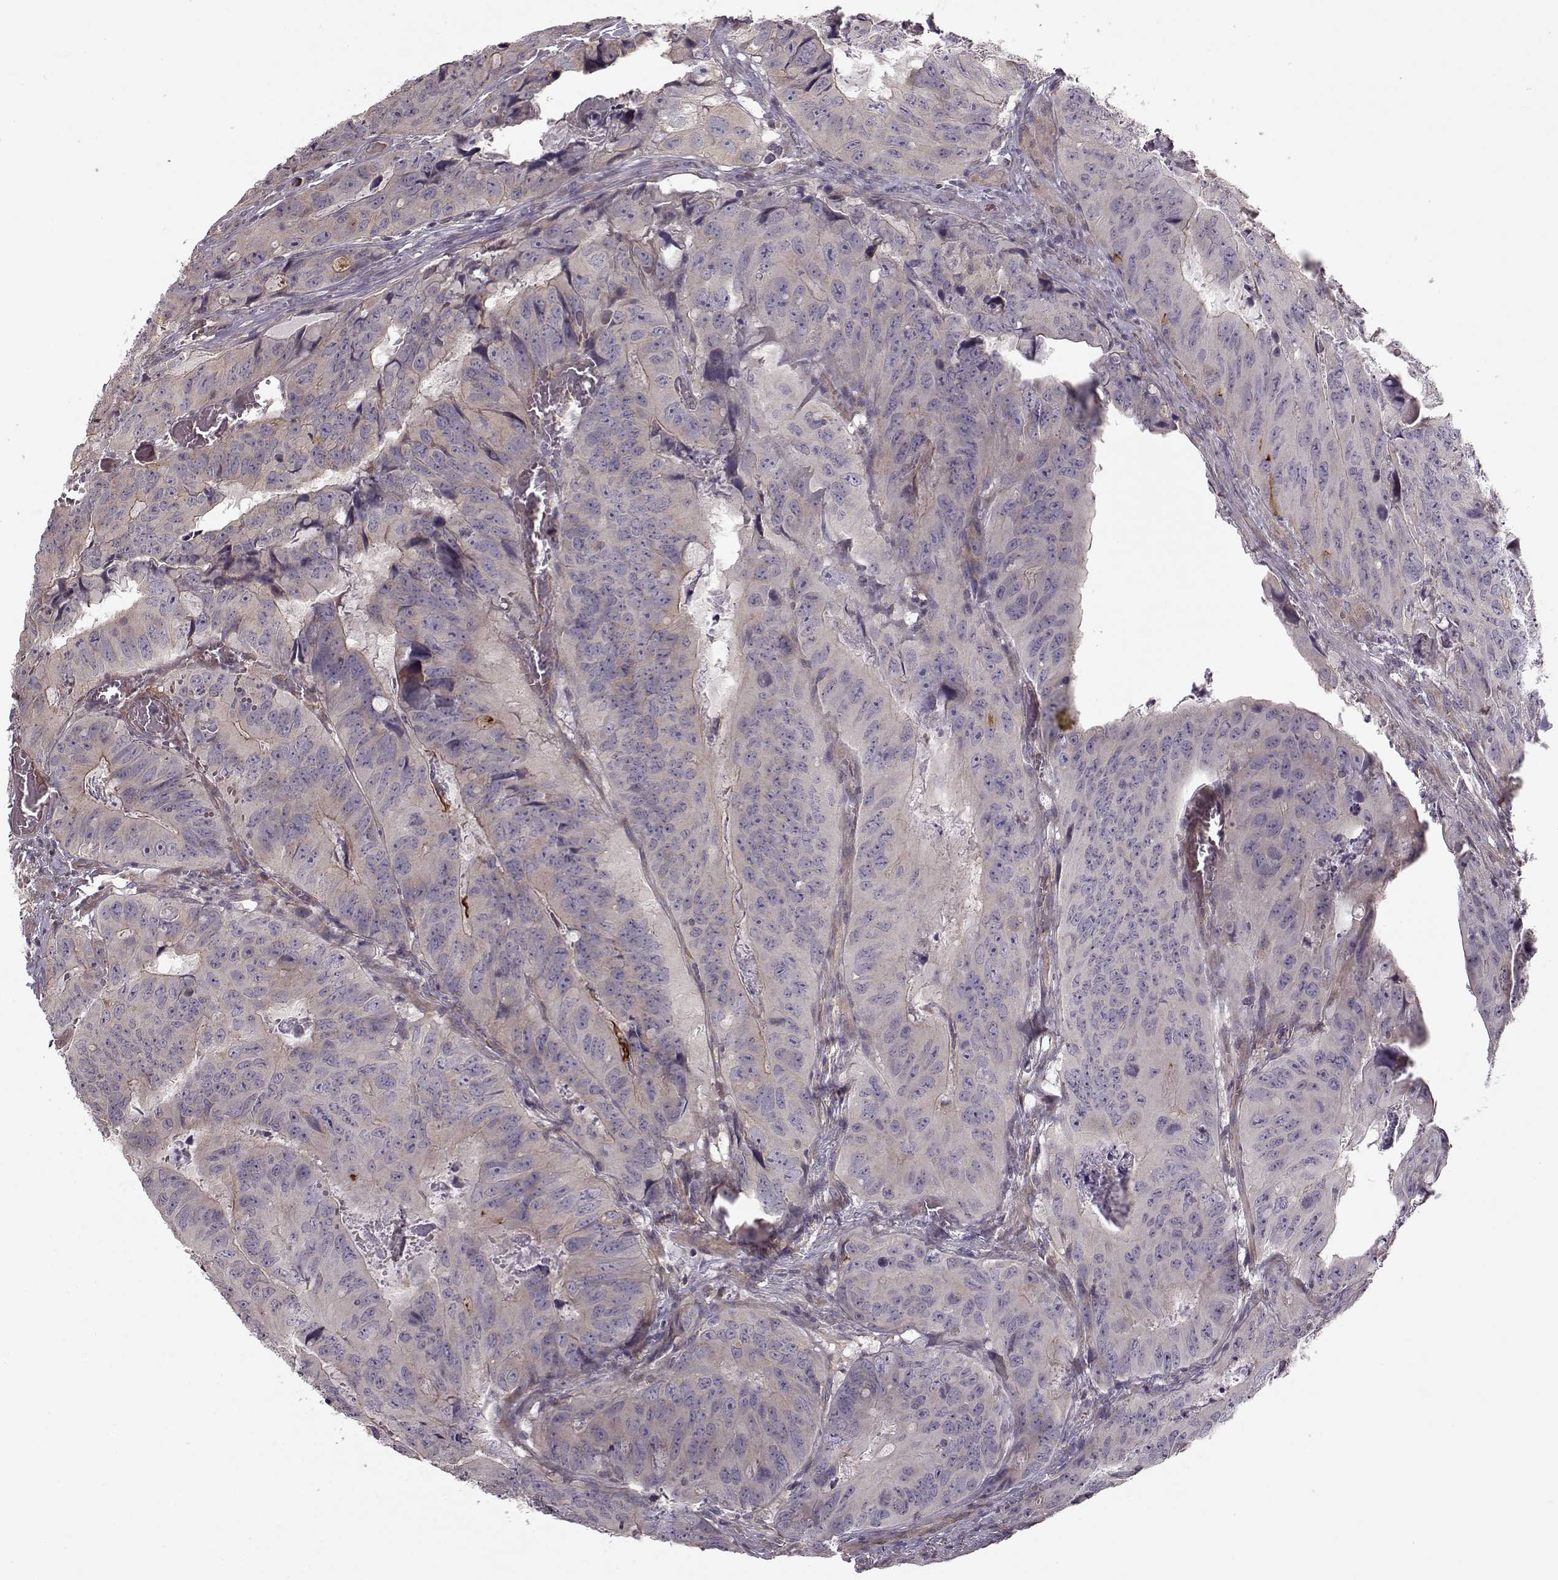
{"staining": {"intensity": "negative", "quantity": "none", "location": "none"}, "tissue": "colorectal cancer", "cell_type": "Tumor cells", "image_type": "cancer", "snomed": [{"axis": "morphology", "description": "Adenocarcinoma, NOS"}, {"axis": "topography", "description": "Colon"}], "caption": "Tumor cells are negative for protein expression in human adenocarcinoma (colorectal). (Stains: DAB (3,3'-diaminobenzidine) immunohistochemistry with hematoxylin counter stain, Microscopy: brightfield microscopy at high magnification).", "gene": "SLAIN2", "patient": {"sex": "male", "age": 79}}